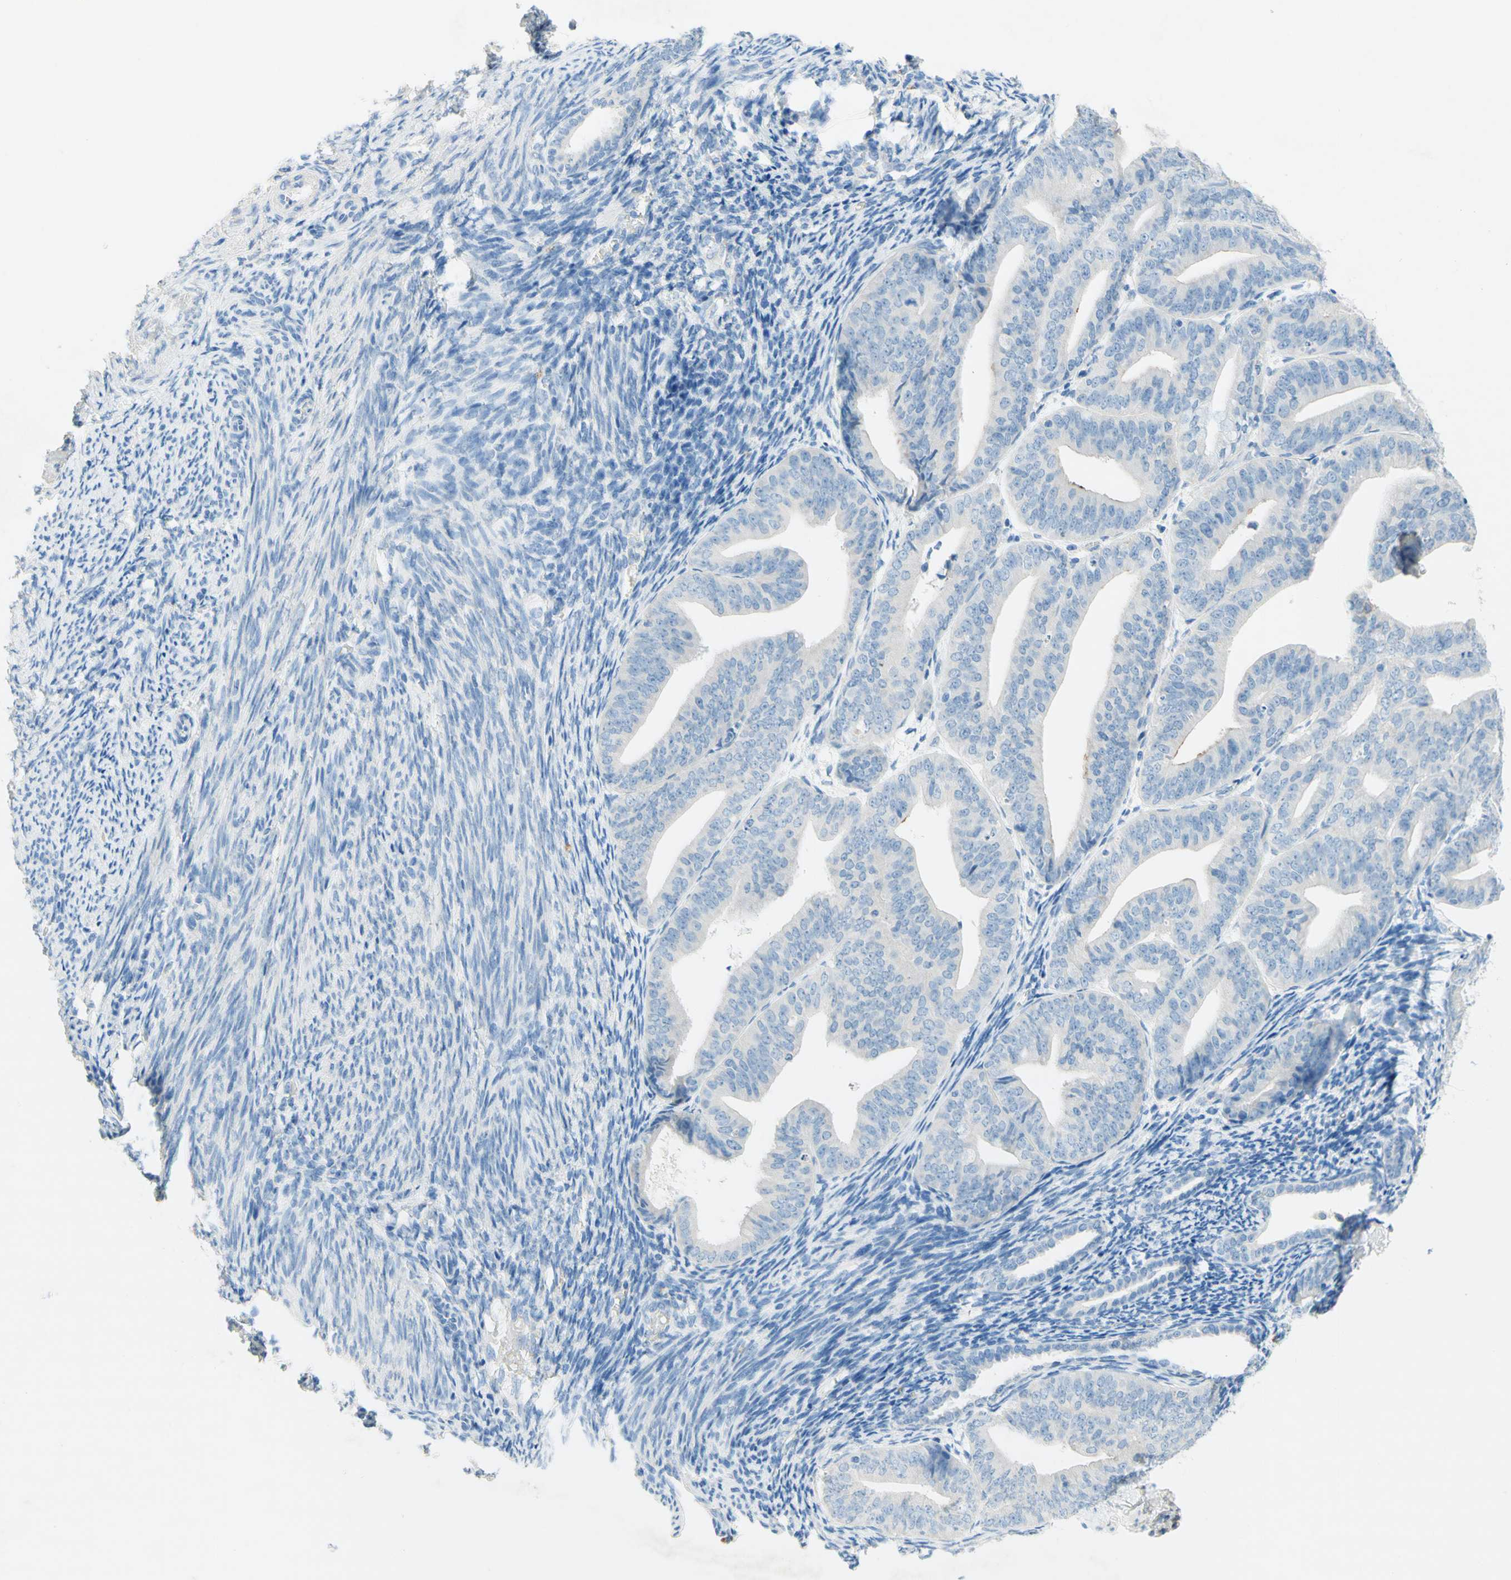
{"staining": {"intensity": "negative", "quantity": "none", "location": "none"}, "tissue": "endometrial cancer", "cell_type": "Tumor cells", "image_type": "cancer", "snomed": [{"axis": "morphology", "description": "Adenocarcinoma, NOS"}, {"axis": "topography", "description": "Endometrium"}], "caption": "A high-resolution photomicrograph shows immunohistochemistry staining of endometrial adenocarcinoma, which displays no significant staining in tumor cells.", "gene": "POLR2J3", "patient": {"sex": "female", "age": 63}}